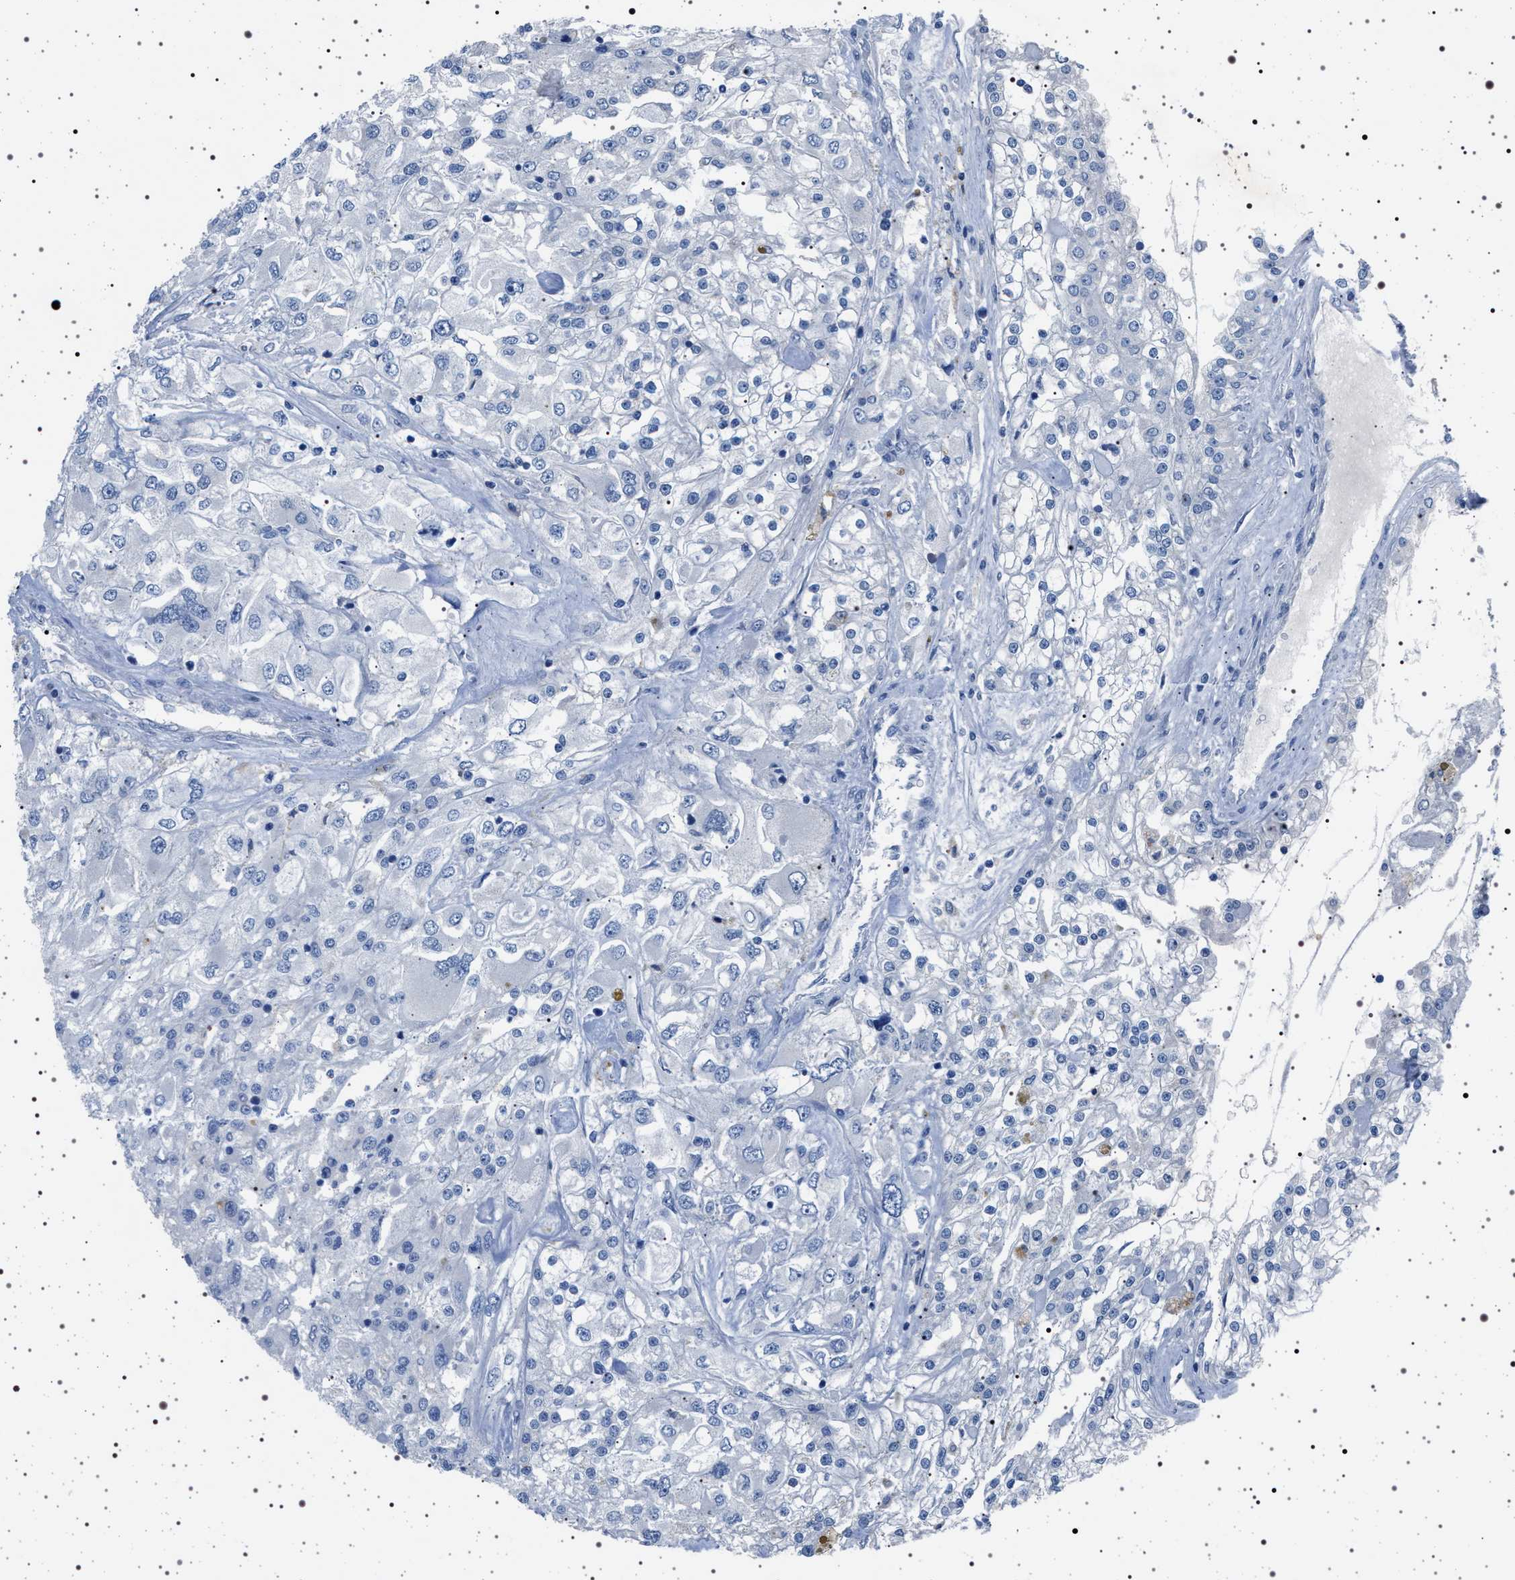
{"staining": {"intensity": "negative", "quantity": "none", "location": "none"}, "tissue": "renal cancer", "cell_type": "Tumor cells", "image_type": "cancer", "snomed": [{"axis": "morphology", "description": "Adenocarcinoma, NOS"}, {"axis": "topography", "description": "Kidney"}], "caption": "Immunohistochemical staining of renal cancer (adenocarcinoma) reveals no significant expression in tumor cells.", "gene": "NAT9", "patient": {"sex": "female", "age": 52}}